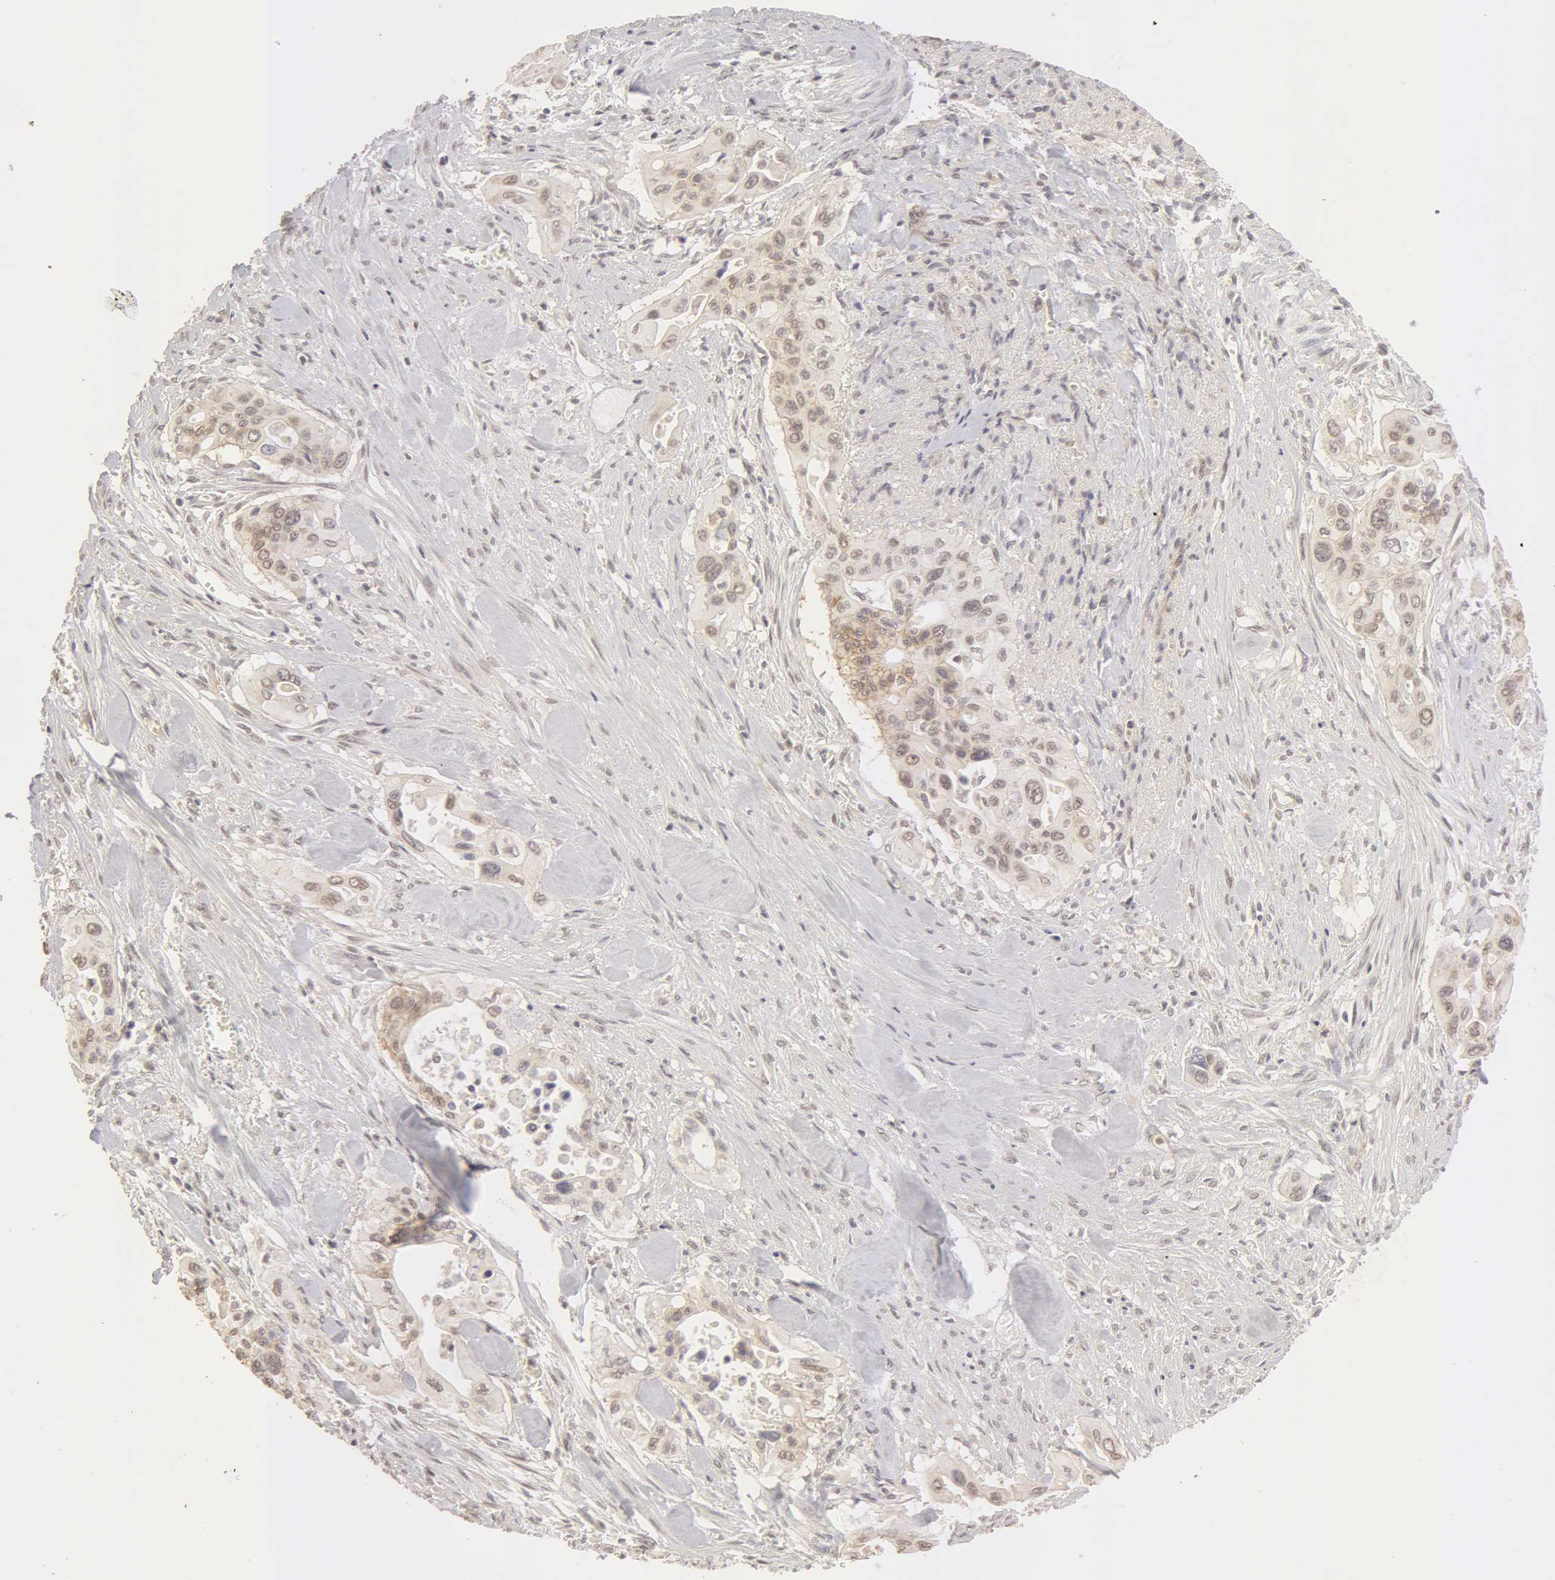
{"staining": {"intensity": "weak", "quantity": "25%-75%", "location": "cytoplasmic/membranous"}, "tissue": "pancreatic cancer", "cell_type": "Tumor cells", "image_type": "cancer", "snomed": [{"axis": "morphology", "description": "Adenocarcinoma, NOS"}, {"axis": "topography", "description": "Pancreas"}], "caption": "This photomicrograph demonstrates immunohistochemistry staining of human pancreatic cancer, with low weak cytoplasmic/membranous expression in approximately 25%-75% of tumor cells.", "gene": "ADAM10", "patient": {"sex": "male", "age": 77}}